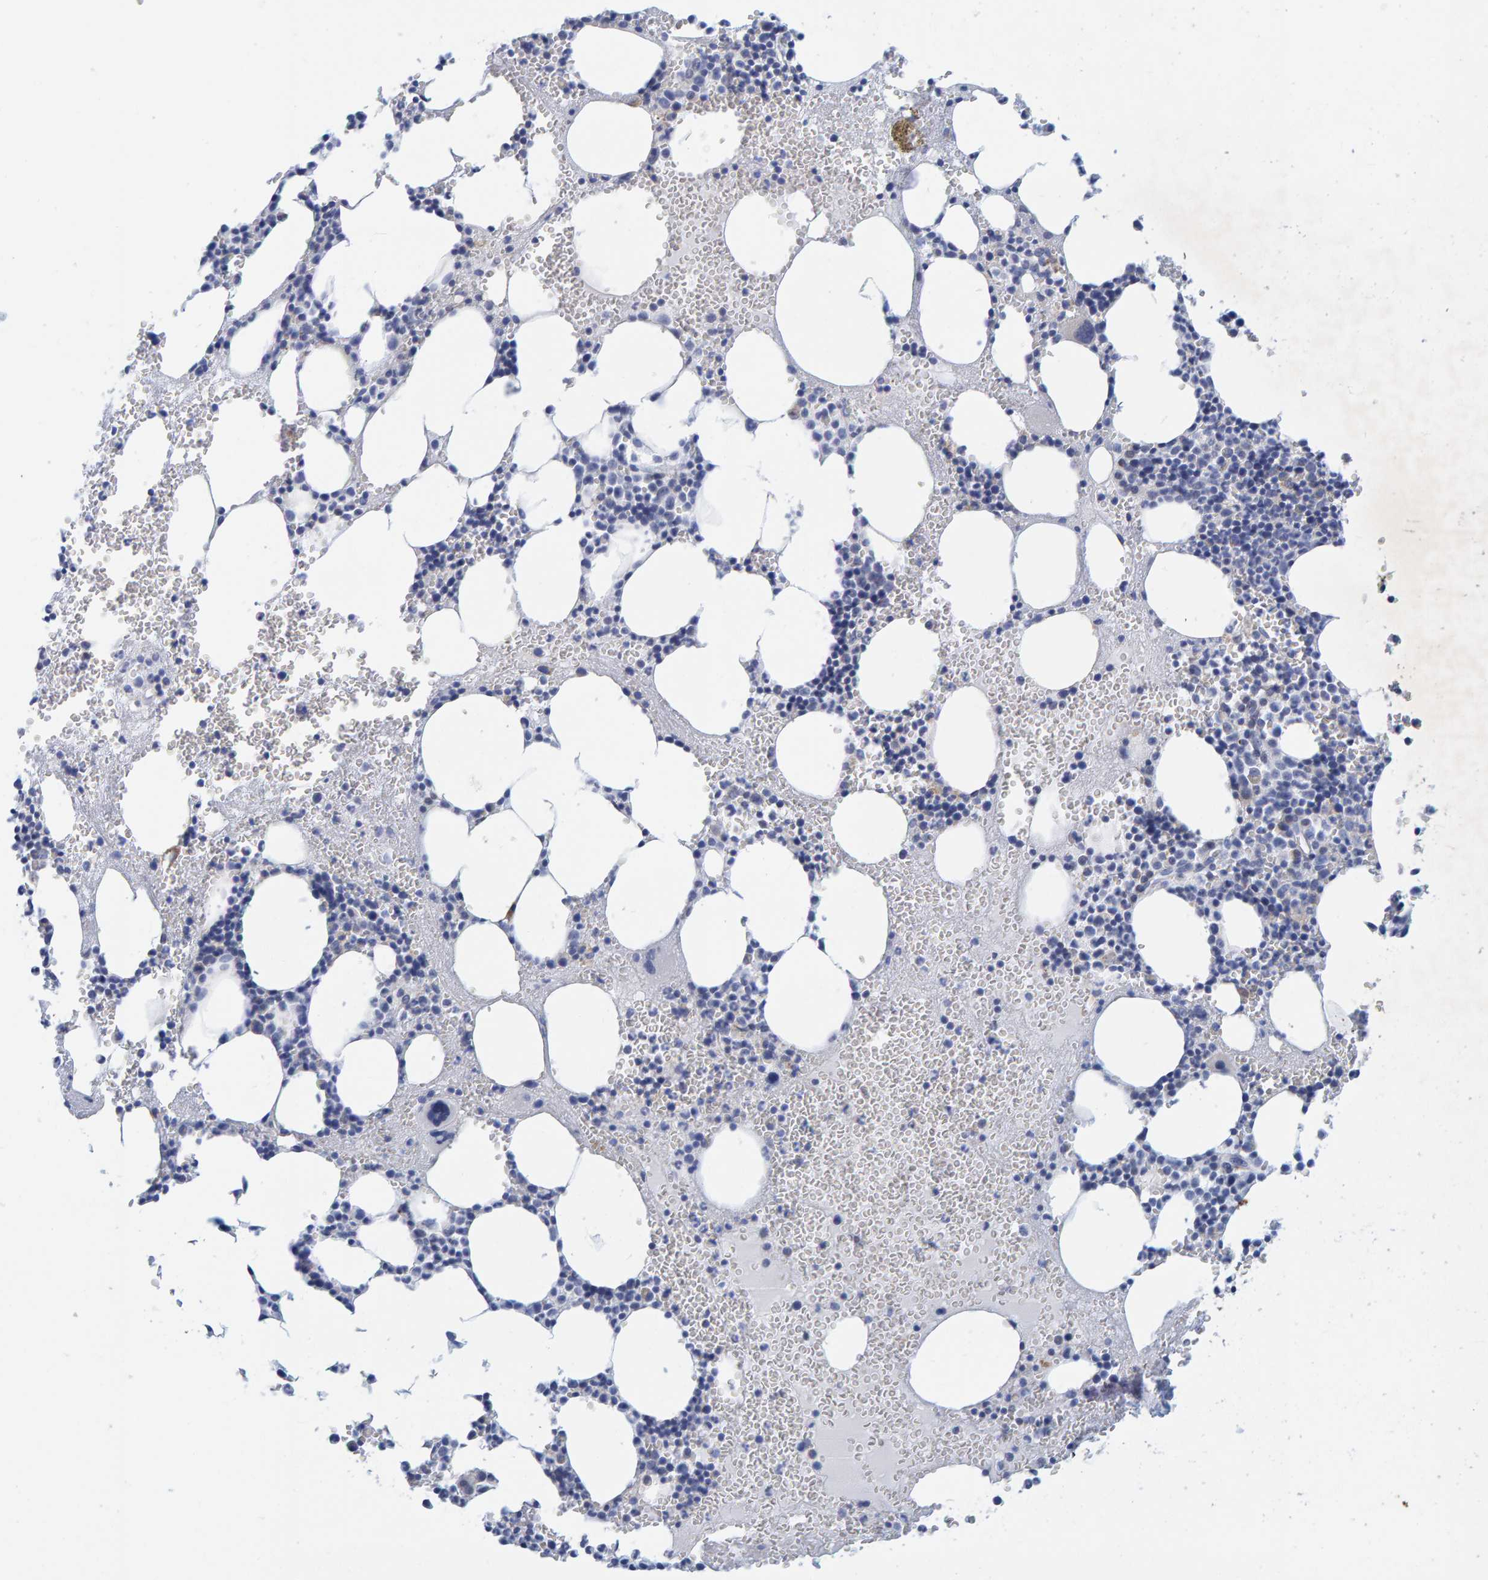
{"staining": {"intensity": "moderate", "quantity": "<25%", "location": "cytoplasmic/membranous"}, "tissue": "bone marrow", "cell_type": "Hematopoietic cells", "image_type": "normal", "snomed": [{"axis": "morphology", "description": "Normal tissue, NOS"}, {"axis": "morphology", "description": "Inflammation, NOS"}, {"axis": "topography", "description": "Bone marrow"}], "caption": "Protein expression analysis of benign human bone marrow reveals moderate cytoplasmic/membranous positivity in about <25% of hematopoietic cells. The staining was performed using DAB (3,3'-diaminobenzidine) to visualize the protein expression in brown, while the nuclei were stained in blue with hematoxylin (Magnification: 20x).", "gene": "KLHL11", "patient": {"sex": "female", "age": 67}}